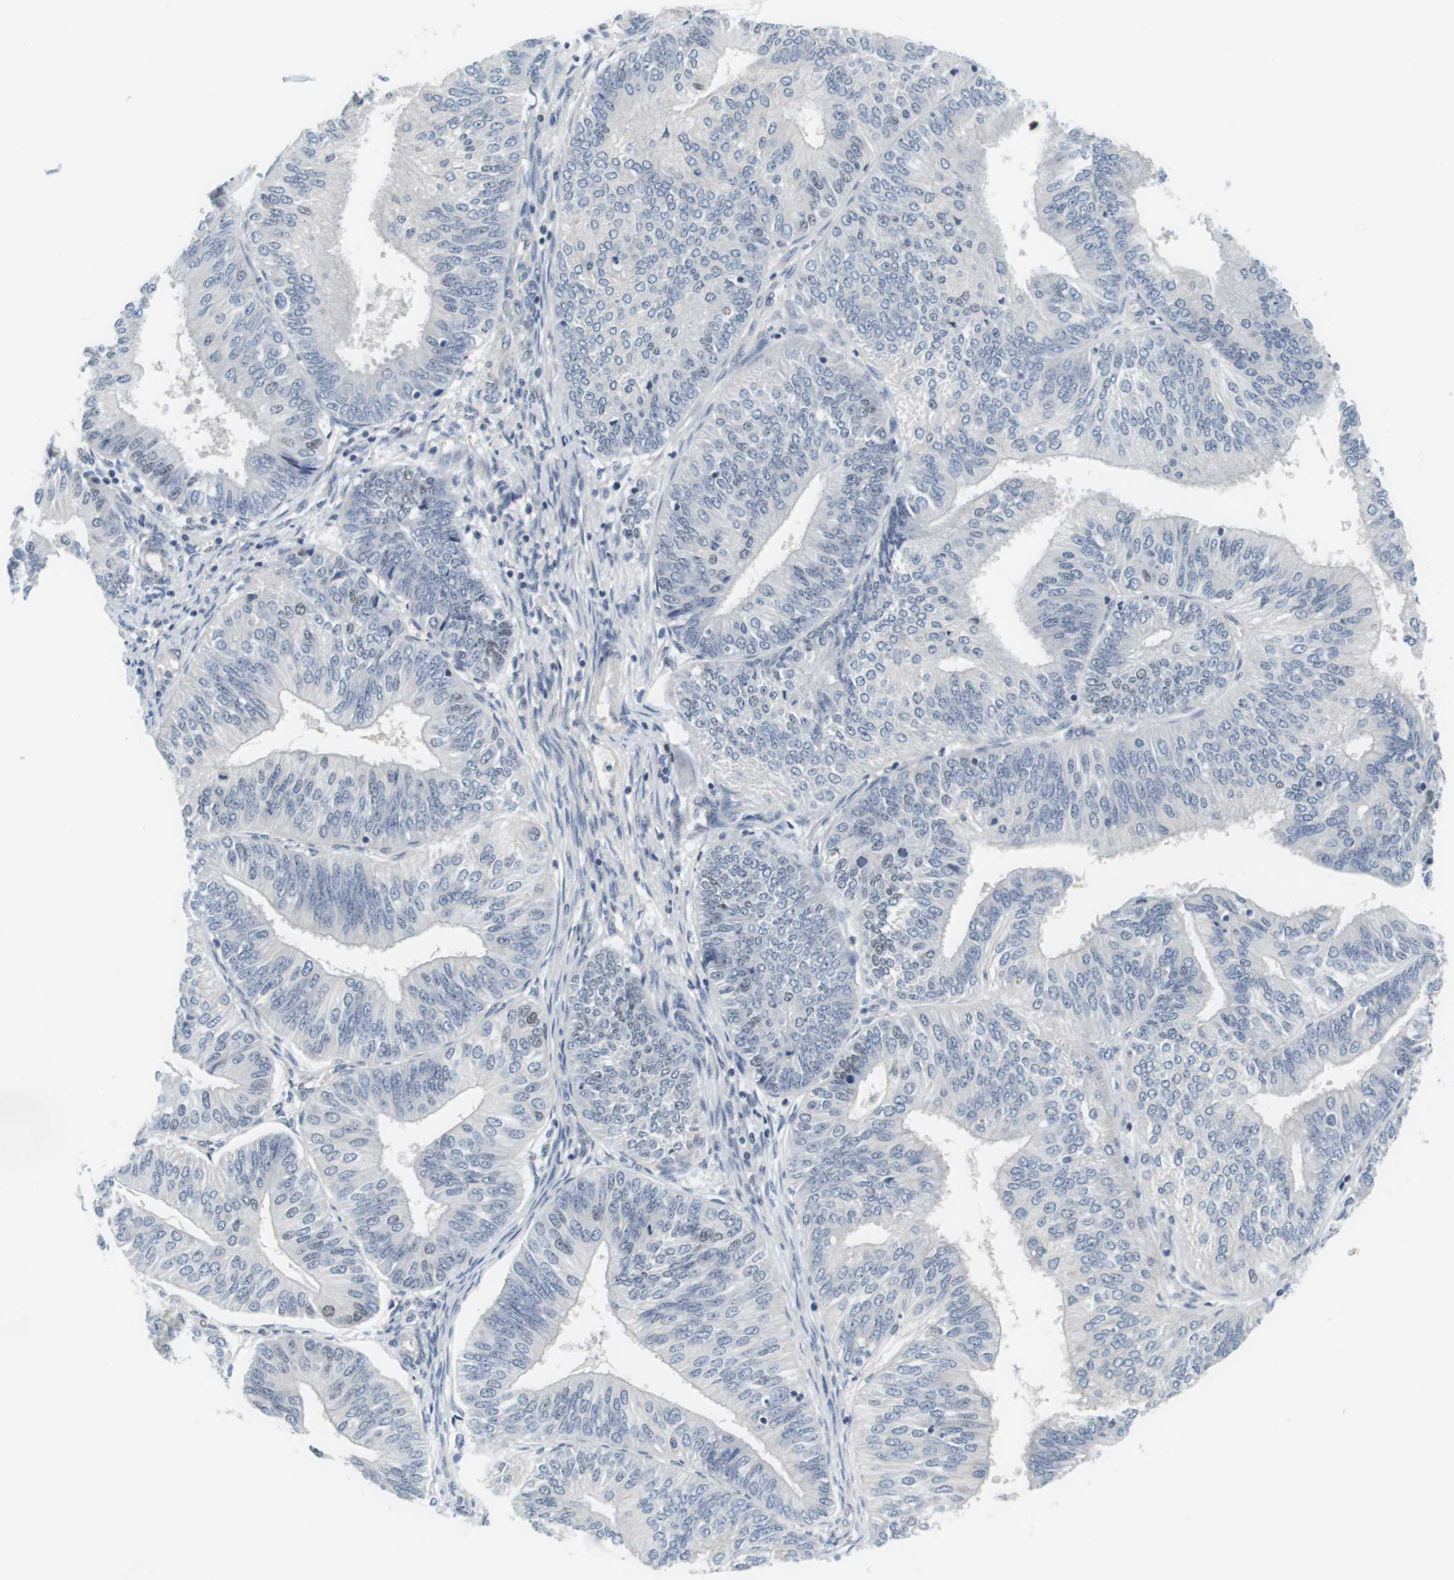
{"staining": {"intensity": "weak", "quantity": "<25%", "location": "nuclear"}, "tissue": "endometrial cancer", "cell_type": "Tumor cells", "image_type": "cancer", "snomed": [{"axis": "morphology", "description": "Adenocarcinoma, NOS"}, {"axis": "topography", "description": "Endometrium"}], "caption": "DAB immunohistochemical staining of human adenocarcinoma (endometrial) demonstrates no significant expression in tumor cells.", "gene": "KCNJ5", "patient": {"sex": "female", "age": 58}}